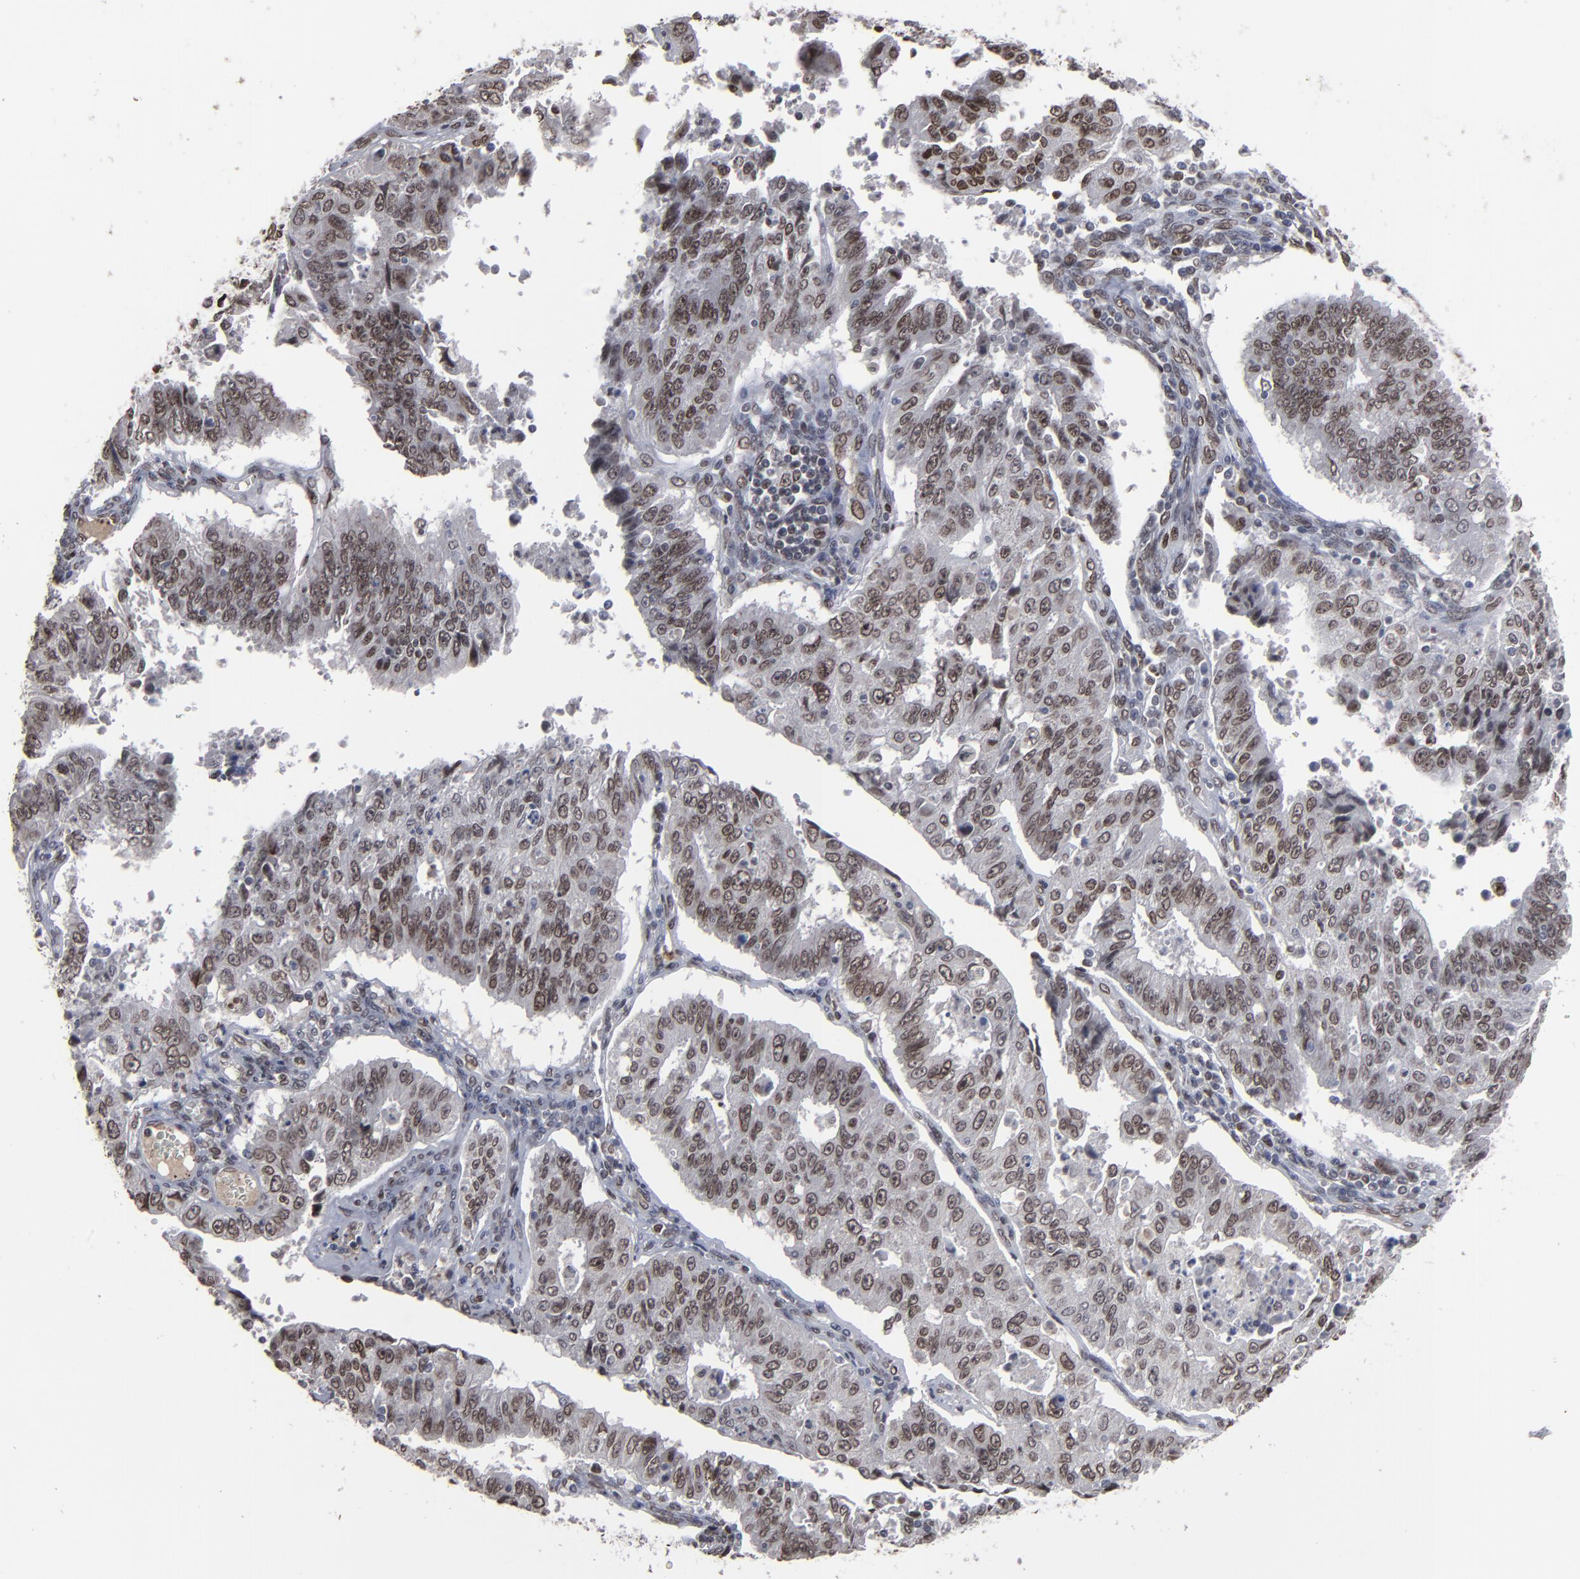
{"staining": {"intensity": "moderate", "quantity": "25%-75%", "location": "nuclear"}, "tissue": "endometrial cancer", "cell_type": "Tumor cells", "image_type": "cancer", "snomed": [{"axis": "morphology", "description": "Adenocarcinoma, NOS"}, {"axis": "topography", "description": "Endometrium"}], "caption": "Moderate nuclear staining is present in approximately 25%-75% of tumor cells in adenocarcinoma (endometrial).", "gene": "BAZ1A", "patient": {"sex": "female", "age": 42}}